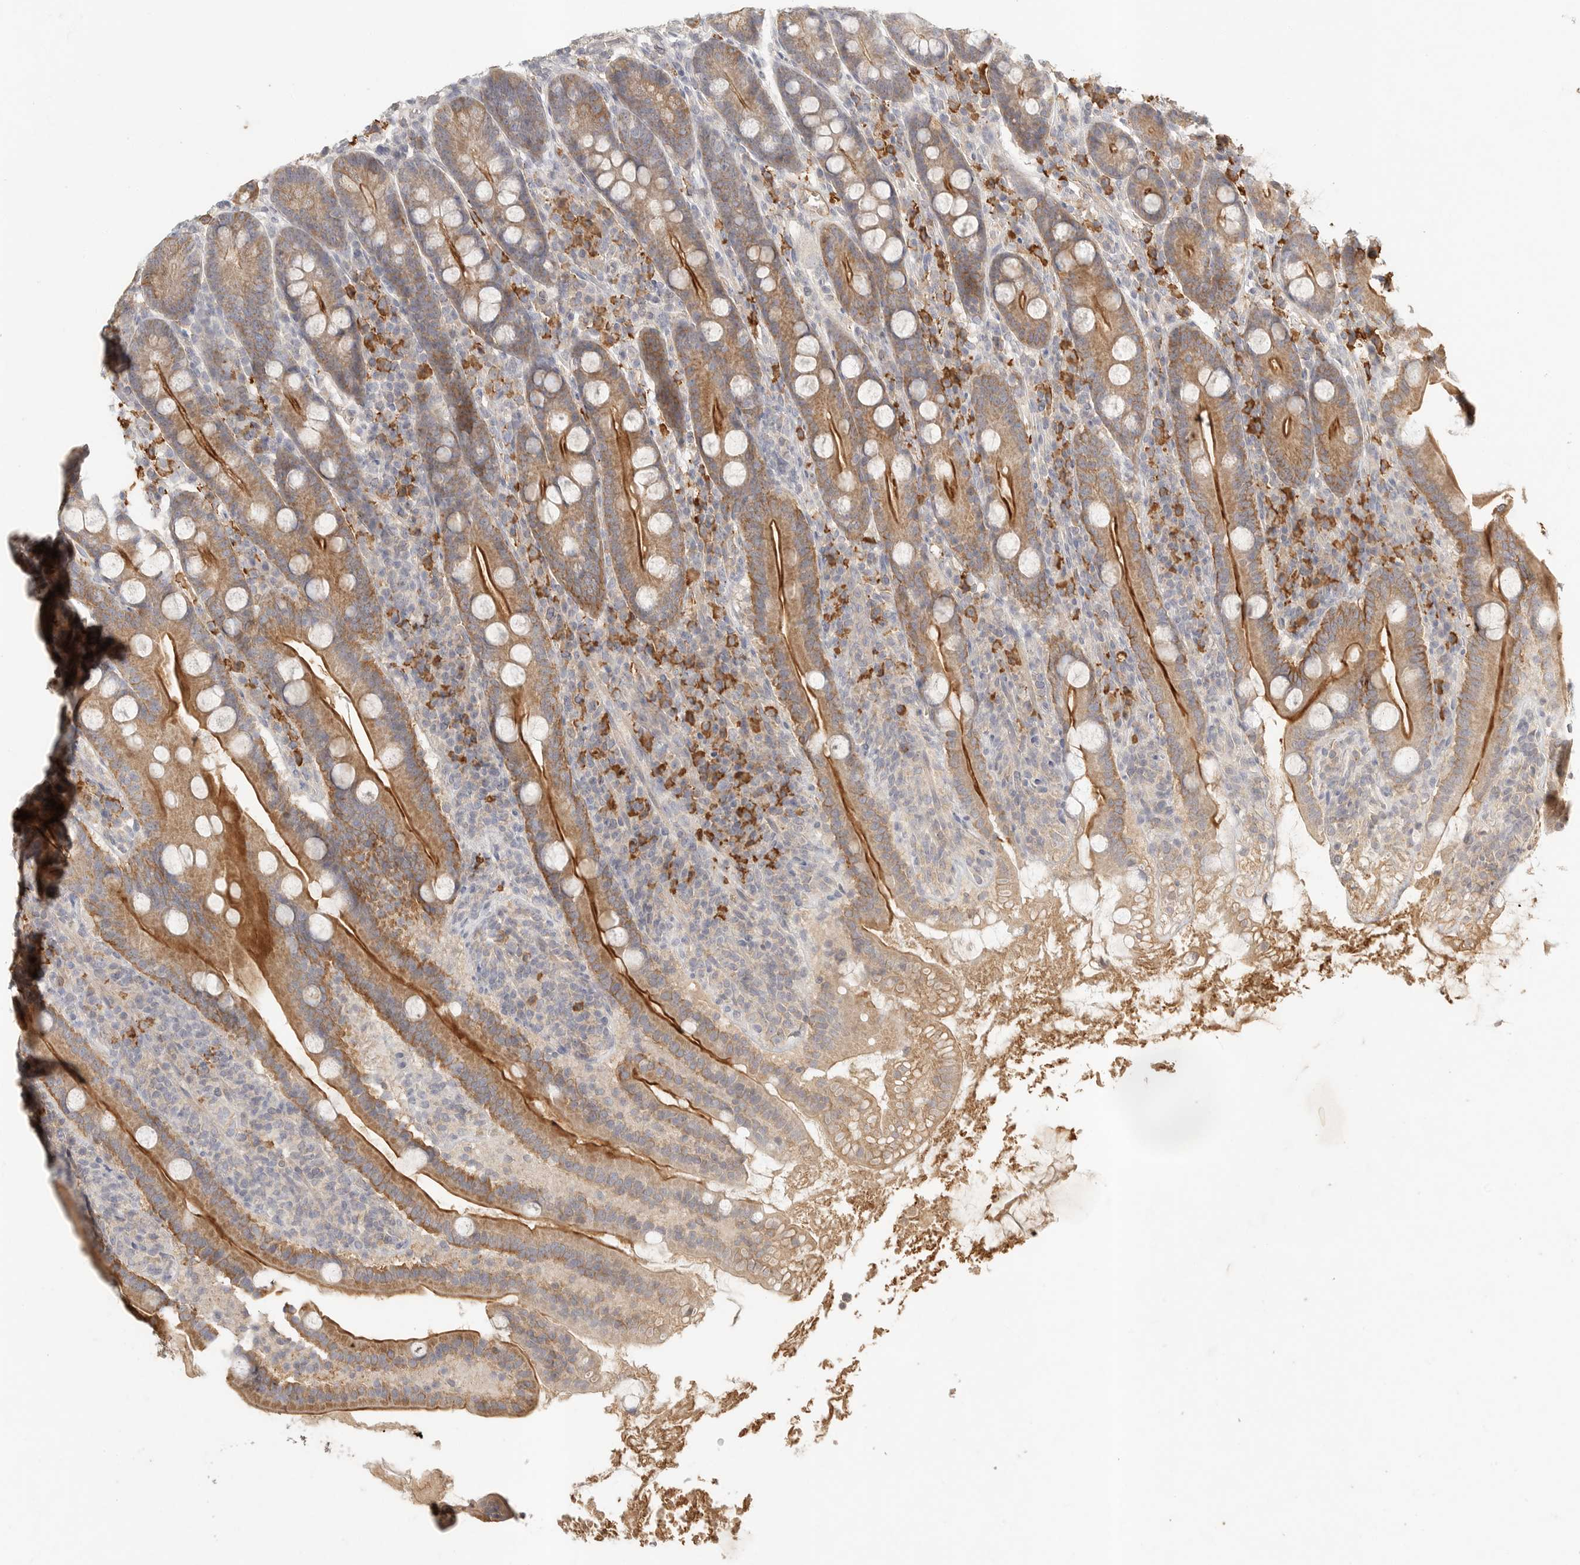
{"staining": {"intensity": "moderate", "quantity": ">75%", "location": "cytoplasmic/membranous"}, "tissue": "duodenum", "cell_type": "Glandular cells", "image_type": "normal", "snomed": [{"axis": "morphology", "description": "Normal tissue, NOS"}, {"axis": "topography", "description": "Duodenum"}], "caption": "Immunohistochemical staining of normal human duodenum displays moderate cytoplasmic/membranous protein staining in approximately >75% of glandular cells. The protein is shown in brown color, while the nuclei are stained blue.", "gene": "SLC25A36", "patient": {"sex": "male", "age": 35}}